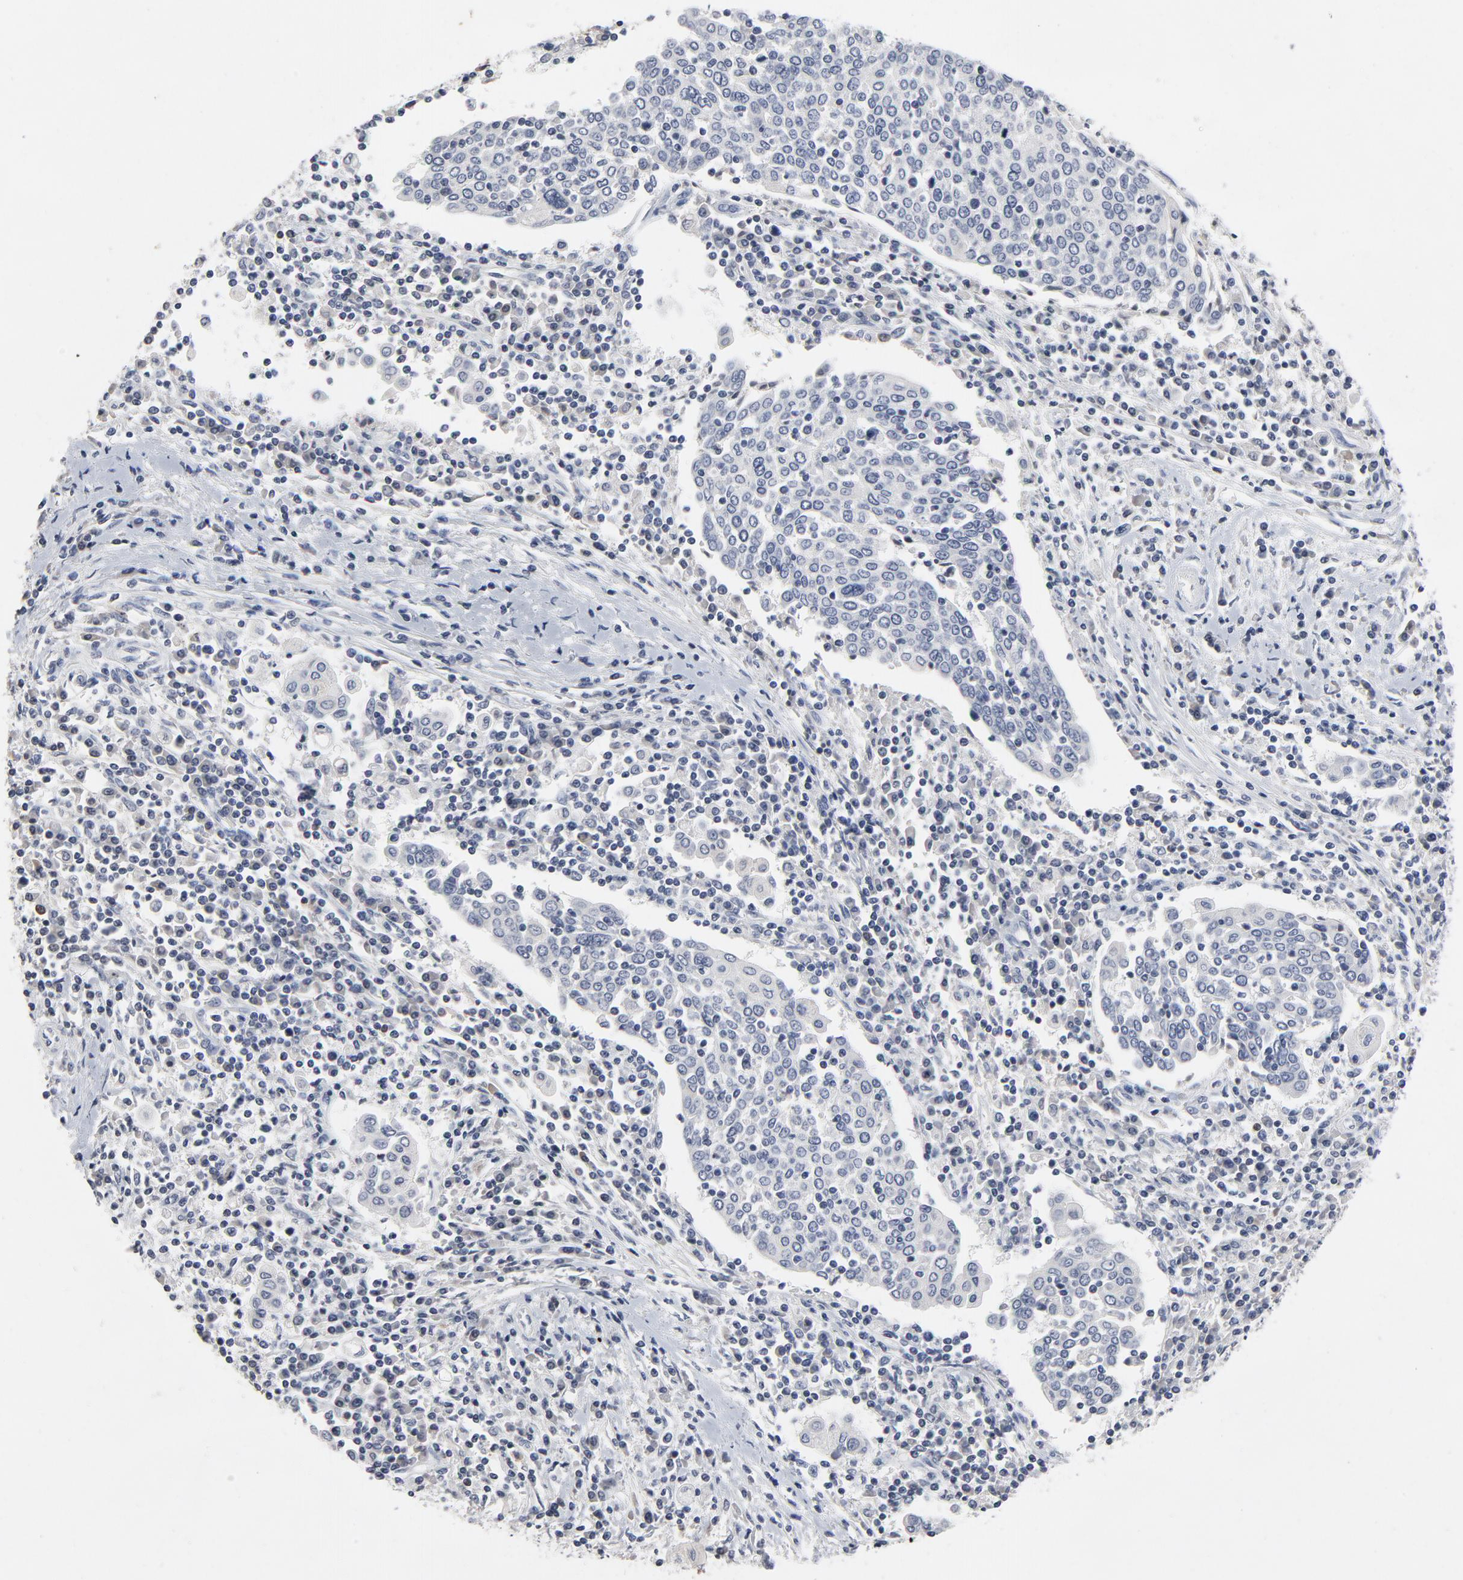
{"staining": {"intensity": "negative", "quantity": "none", "location": "none"}, "tissue": "cervical cancer", "cell_type": "Tumor cells", "image_type": "cancer", "snomed": [{"axis": "morphology", "description": "Squamous cell carcinoma, NOS"}, {"axis": "topography", "description": "Cervix"}], "caption": "Immunohistochemical staining of cervical cancer shows no significant positivity in tumor cells.", "gene": "TCL1A", "patient": {"sex": "female", "age": 40}}